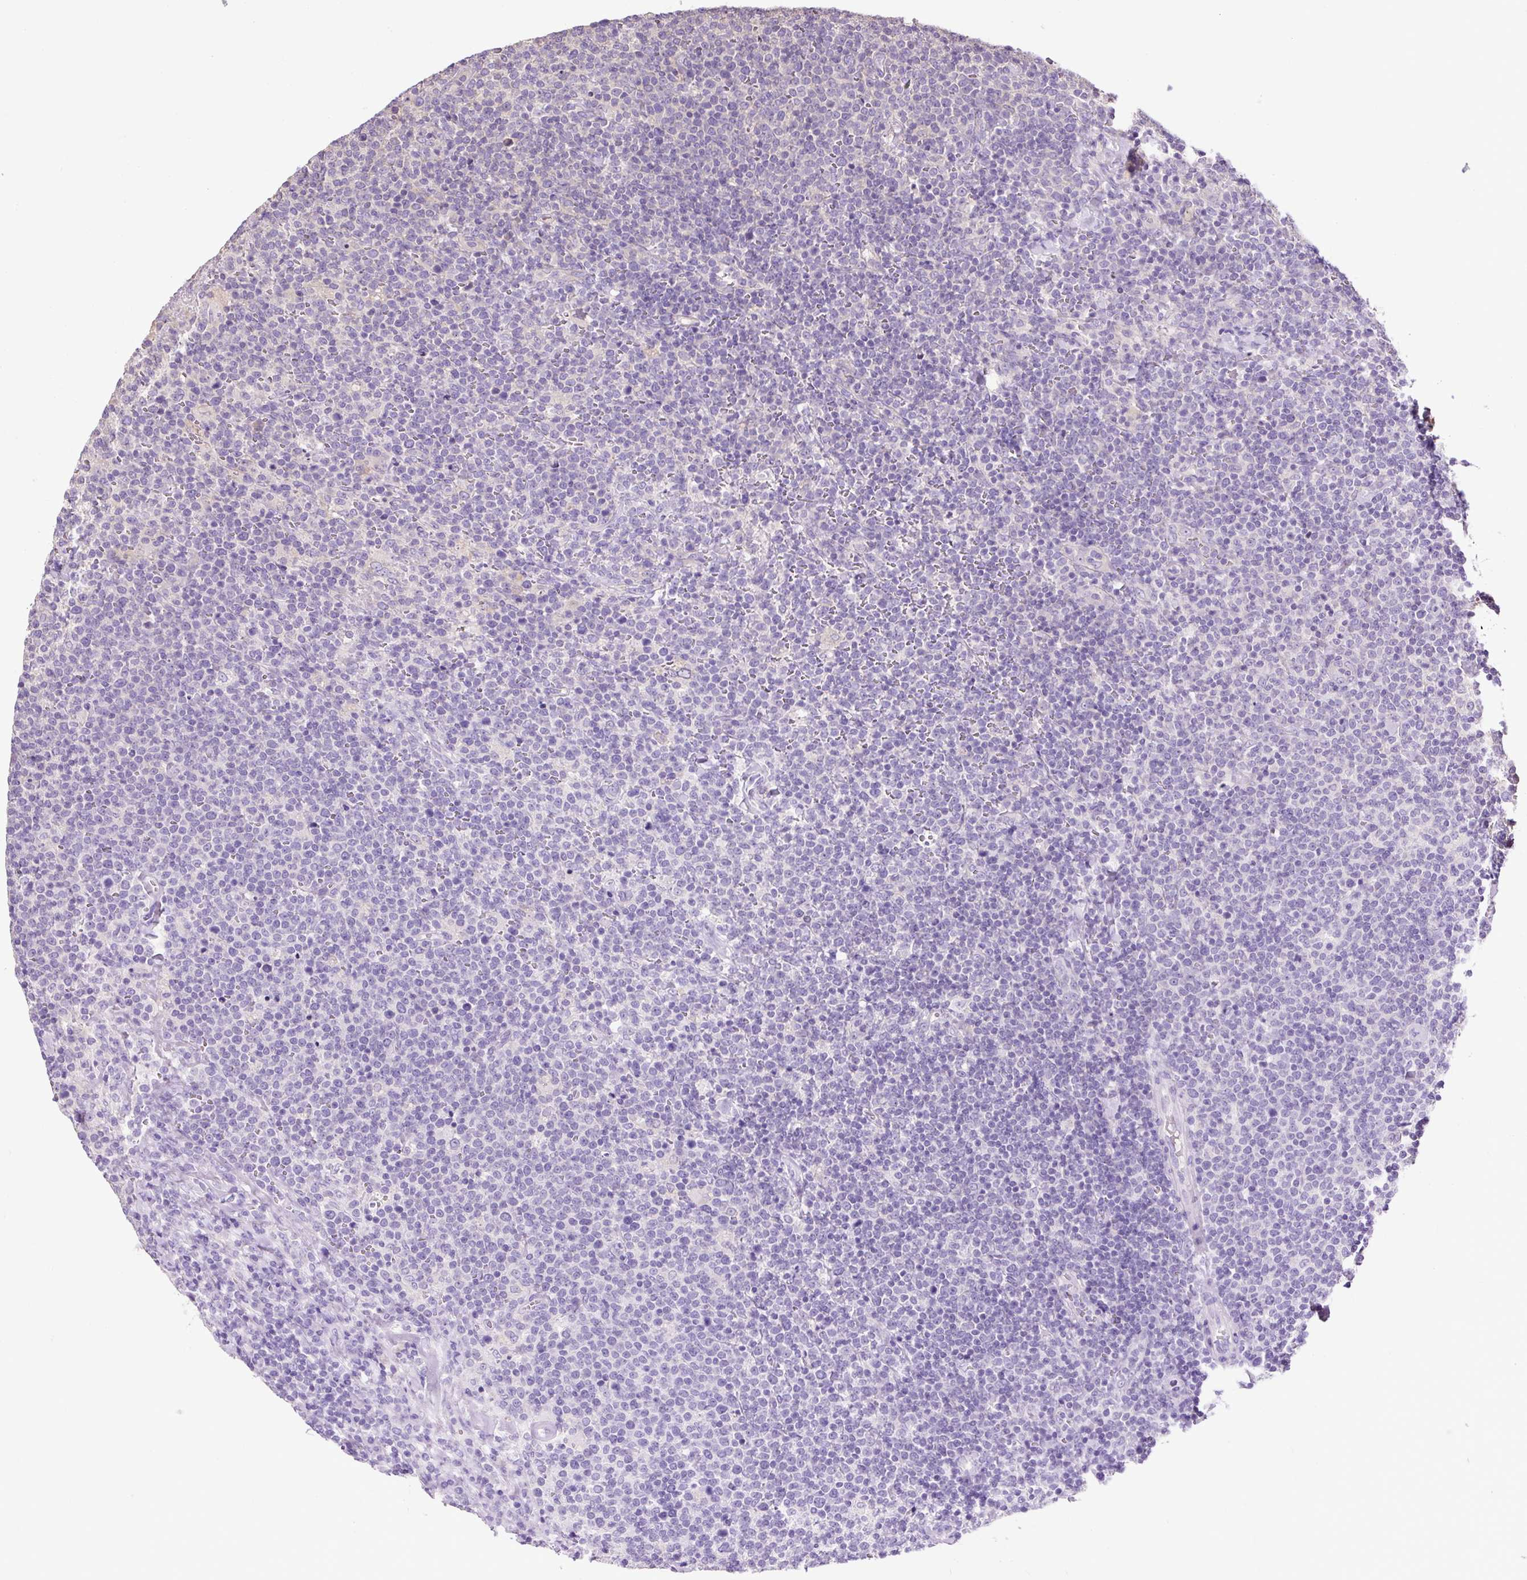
{"staining": {"intensity": "negative", "quantity": "none", "location": "none"}, "tissue": "lymphoma", "cell_type": "Tumor cells", "image_type": "cancer", "snomed": [{"axis": "morphology", "description": "Malignant lymphoma, non-Hodgkin's type, High grade"}, {"axis": "topography", "description": "Lymph node"}], "caption": "Human high-grade malignant lymphoma, non-Hodgkin's type stained for a protein using immunohistochemistry (IHC) displays no expression in tumor cells.", "gene": "PDIA2", "patient": {"sex": "male", "age": 61}}